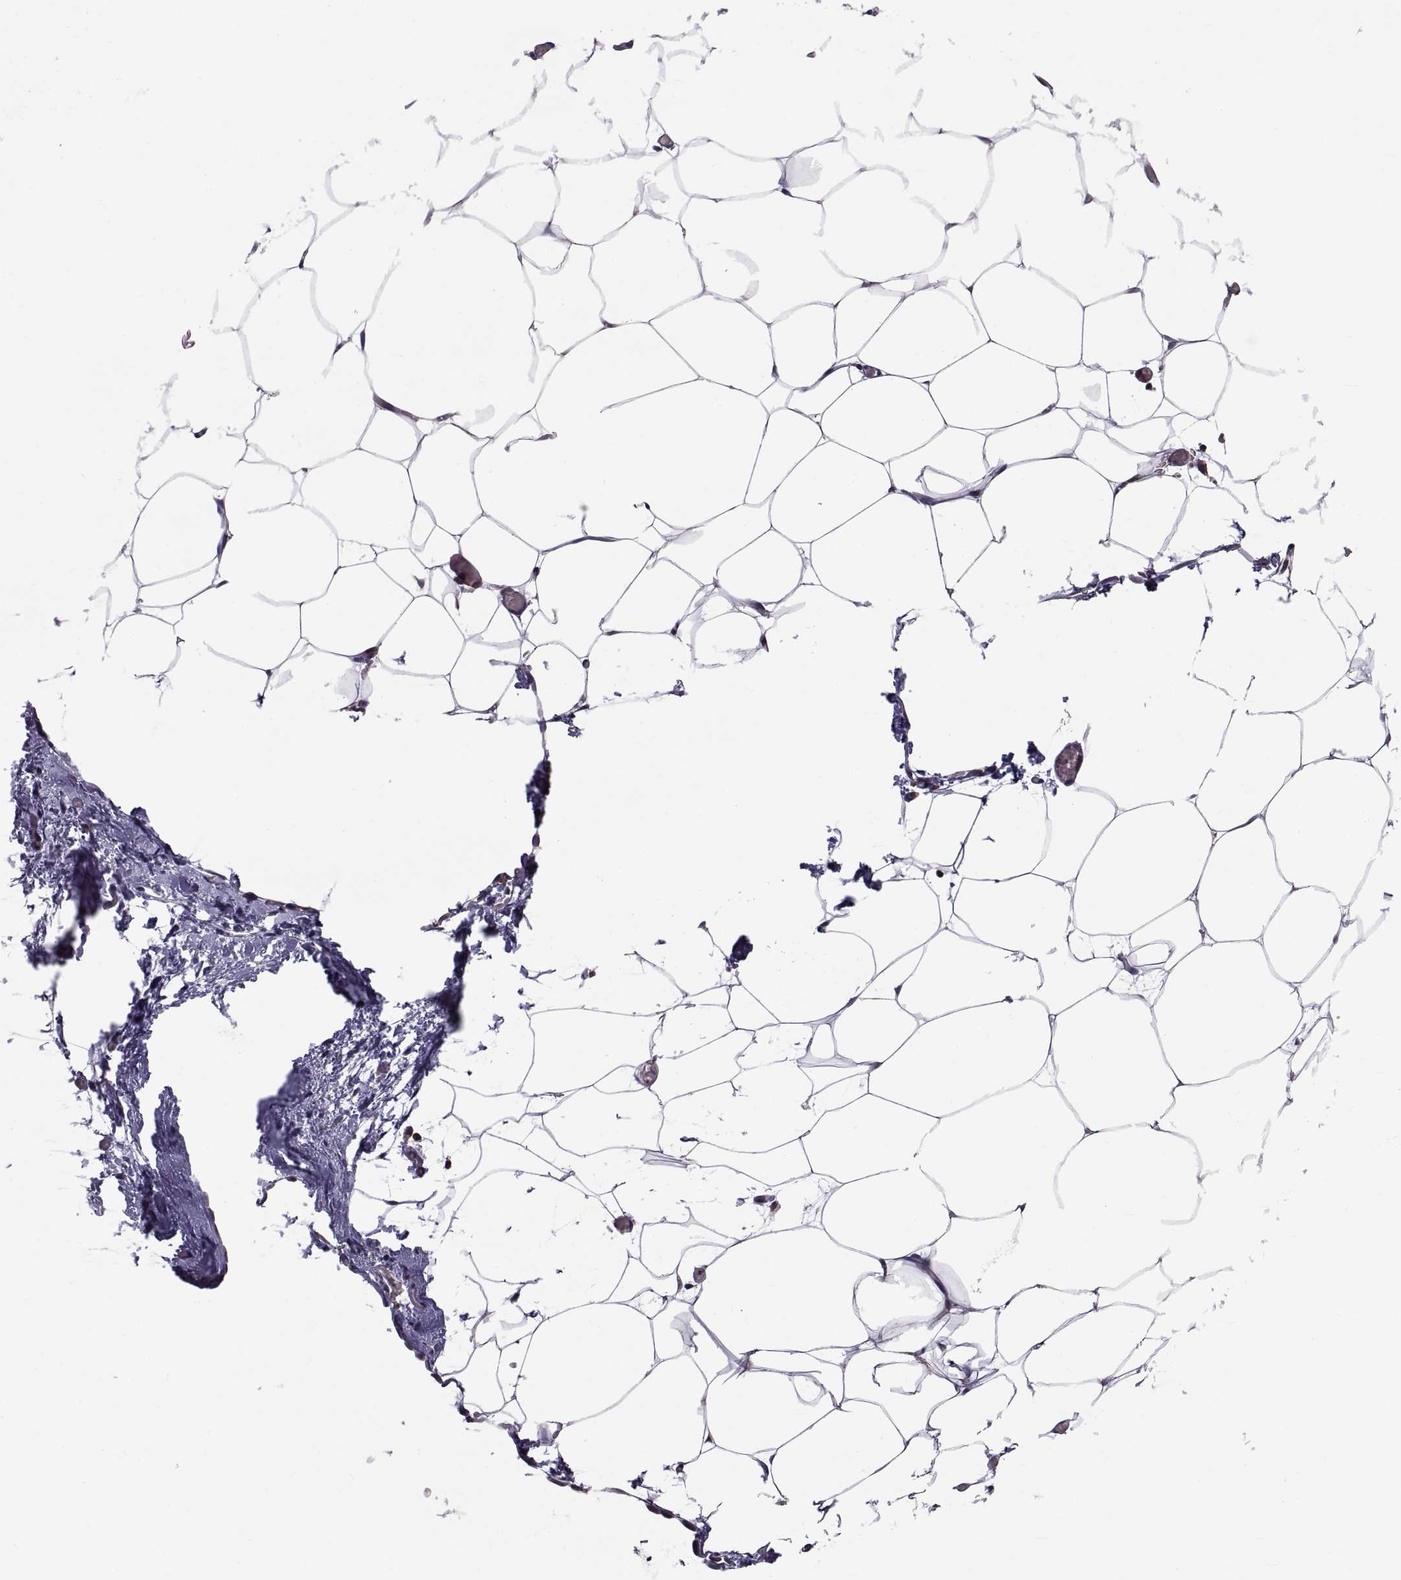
{"staining": {"intensity": "negative", "quantity": "none", "location": "none"}, "tissue": "adipose tissue", "cell_type": "Adipocytes", "image_type": "normal", "snomed": [{"axis": "morphology", "description": "Normal tissue, NOS"}, {"axis": "topography", "description": "Adipose tissue"}], "caption": "IHC micrograph of benign adipose tissue stained for a protein (brown), which reveals no expression in adipocytes.", "gene": "ANO1", "patient": {"sex": "male", "age": 57}}